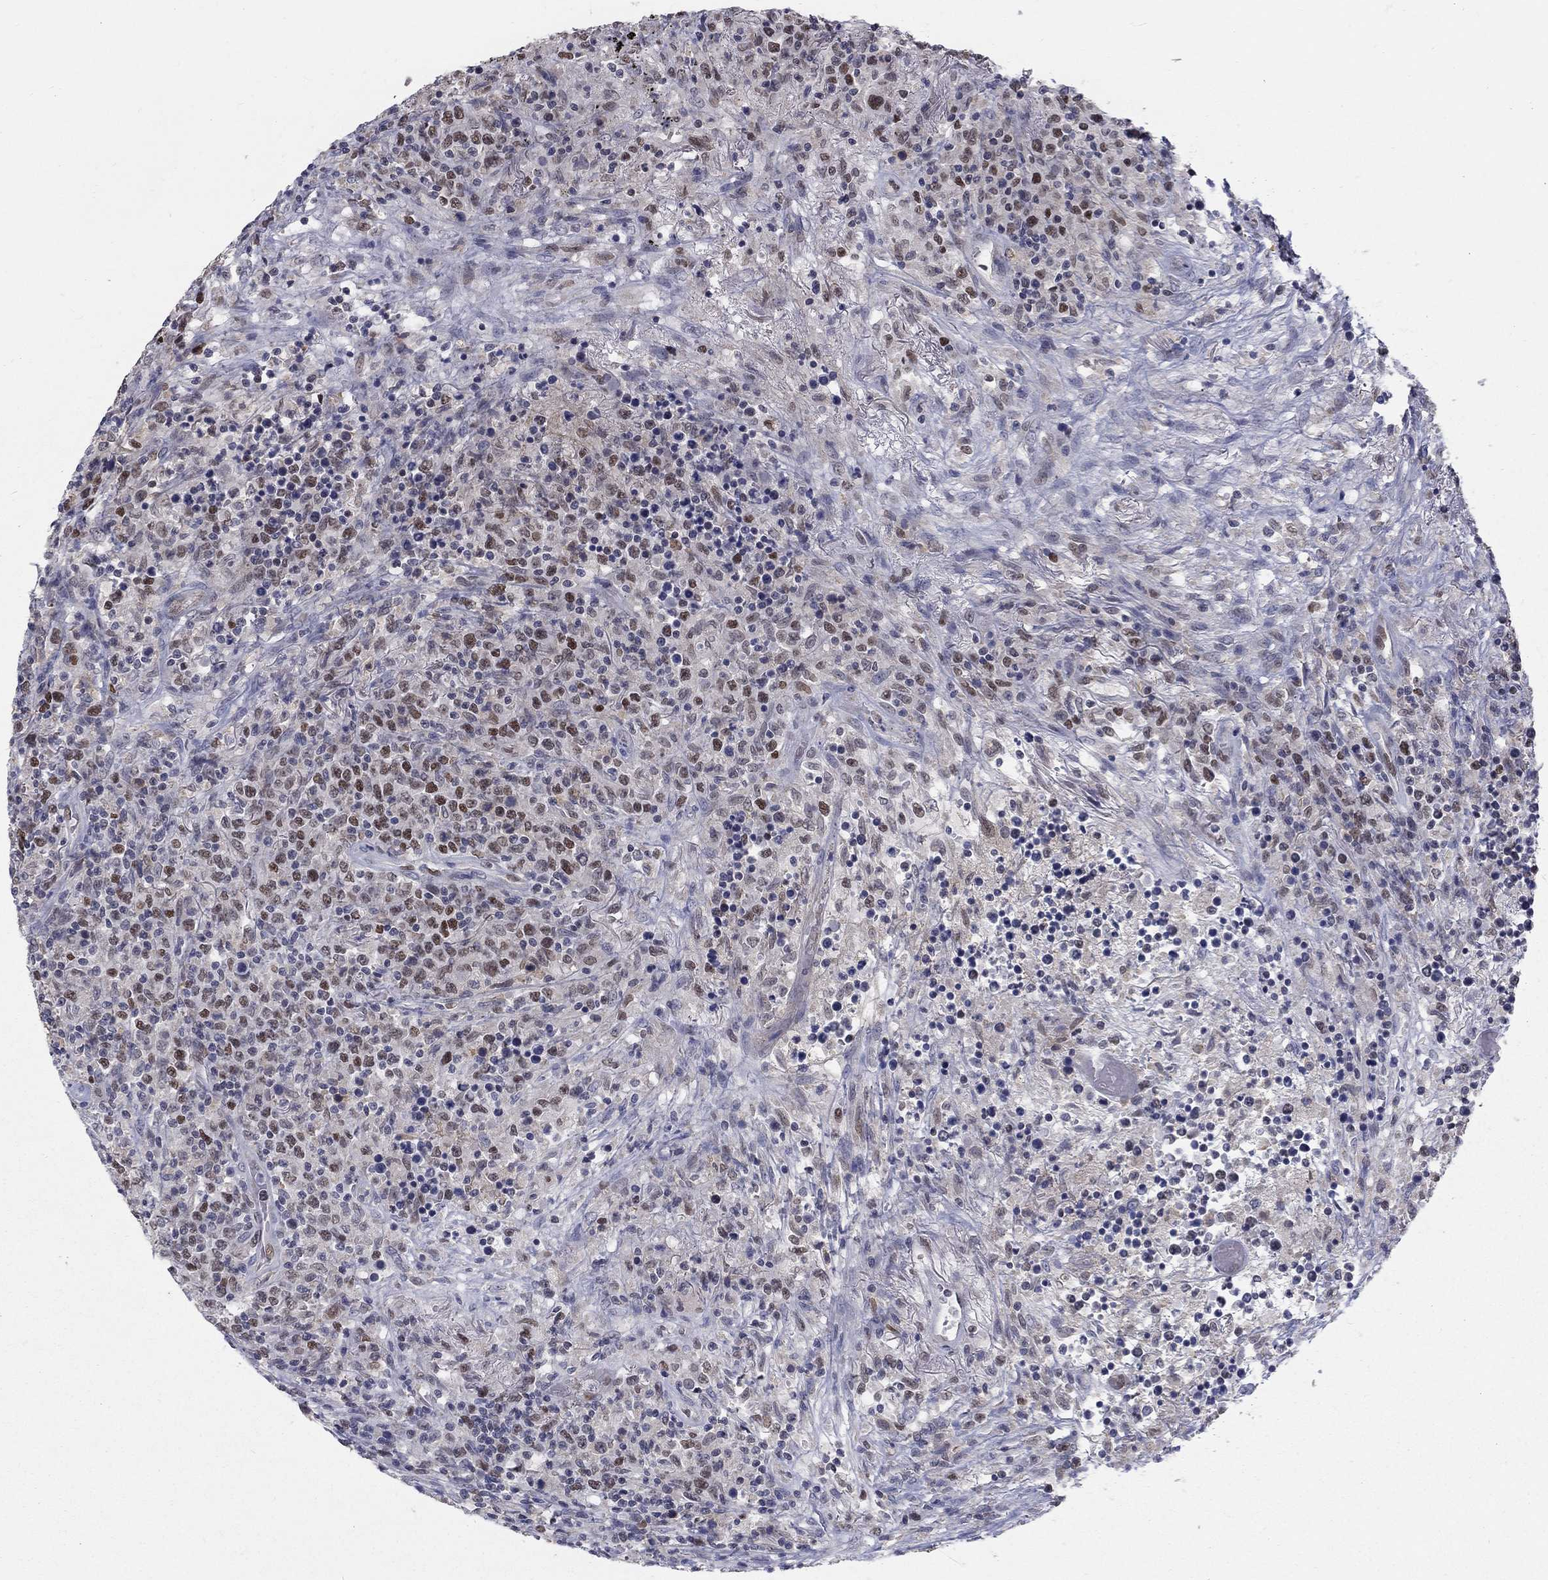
{"staining": {"intensity": "moderate", "quantity": "<25%", "location": "nuclear"}, "tissue": "lymphoma", "cell_type": "Tumor cells", "image_type": "cancer", "snomed": [{"axis": "morphology", "description": "Malignant lymphoma, non-Hodgkin's type, High grade"}, {"axis": "topography", "description": "Lung"}], "caption": "DAB (3,3'-diaminobenzidine) immunohistochemical staining of malignant lymphoma, non-Hodgkin's type (high-grade) displays moderate nuclear protein staining in approximately <25% of tumor cells. The staining was performed using DAB, with brown indicating positive protein expression. Nuclei are stained blue with hematoxylin.", "gene": "GCFC2", "patient": {"sex": "male", "age": 79}}